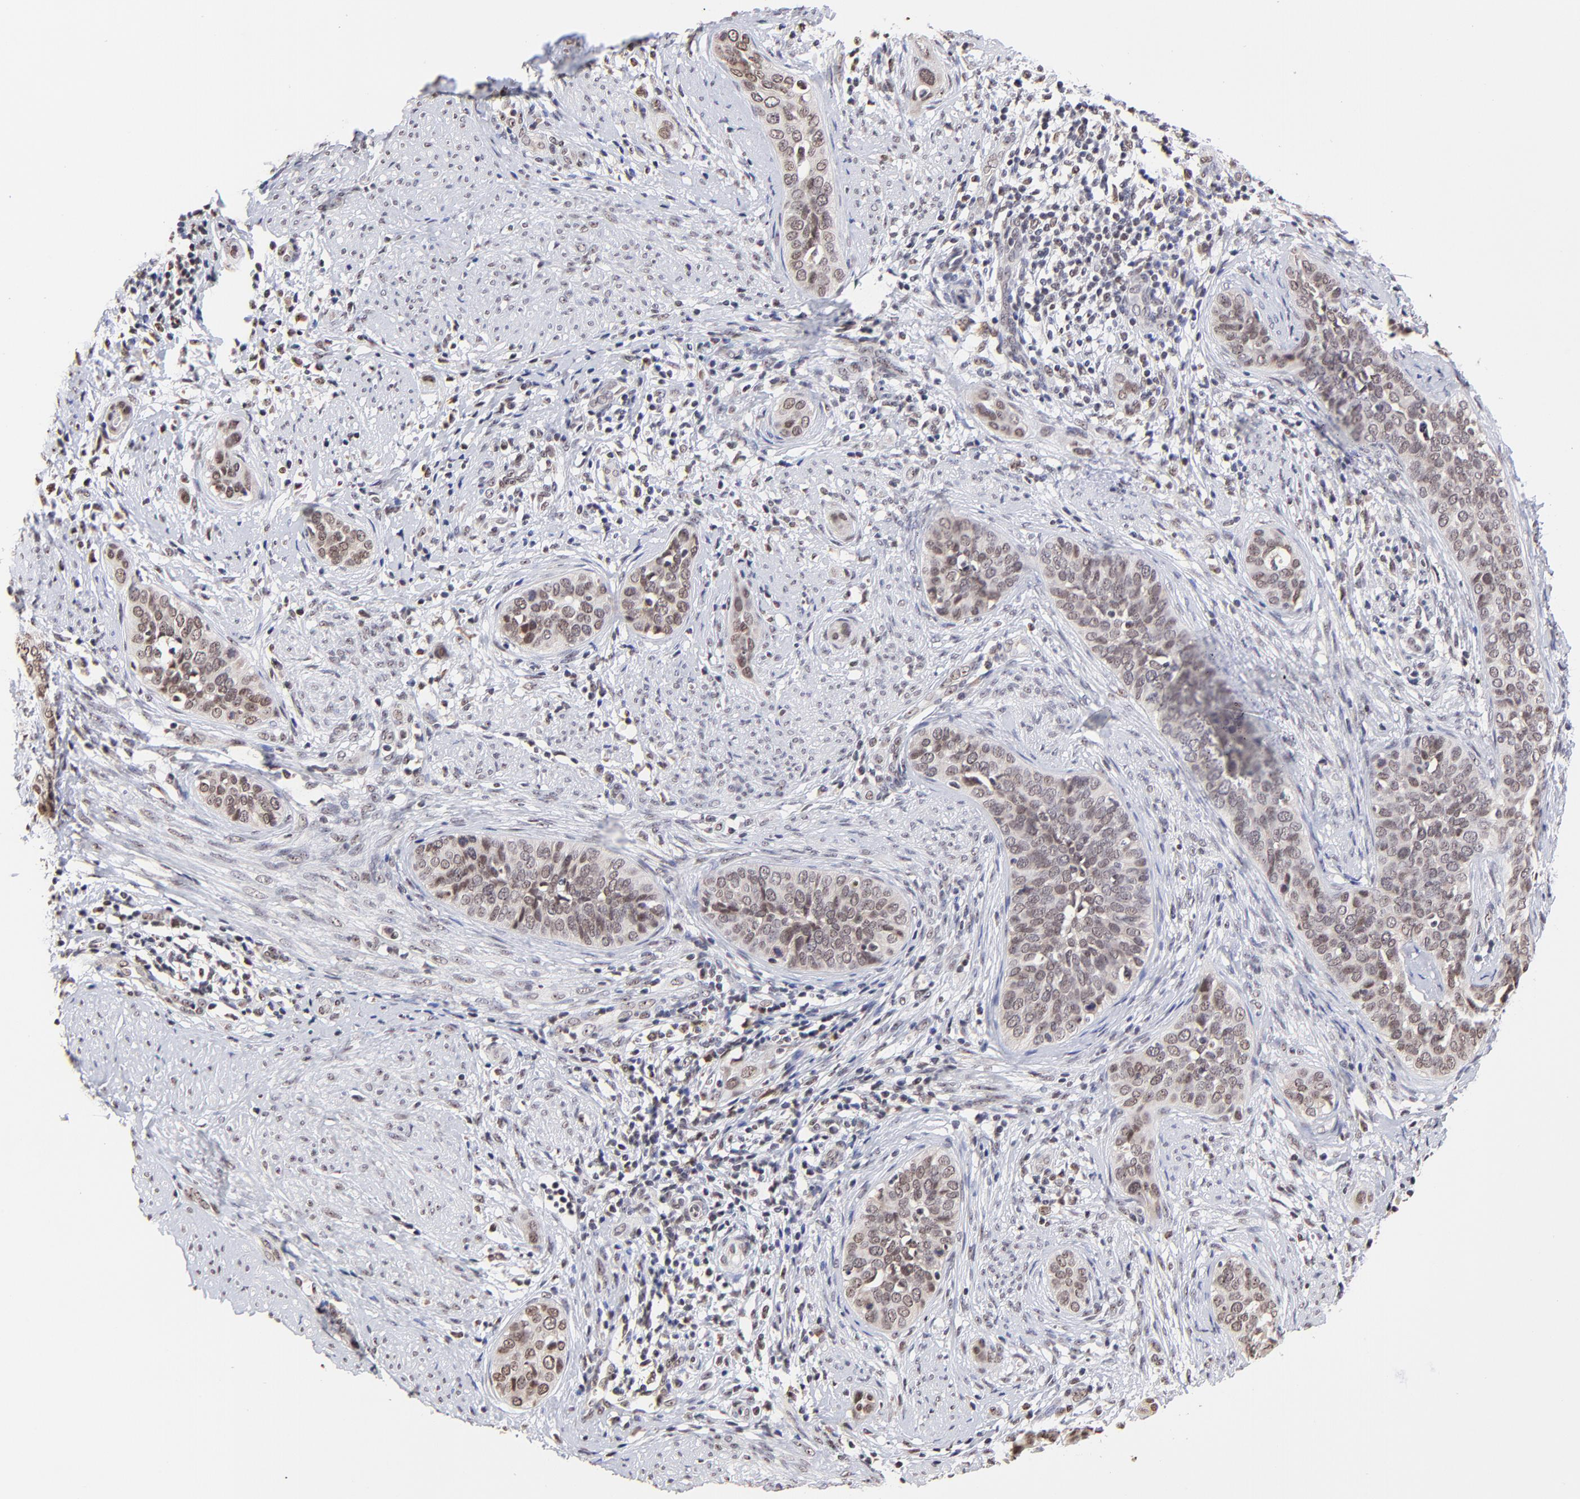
{"staining": {"intensity": "weak", "quantity": ">75%", "location": "cytoplasmic/membranous,nuclear"}, "tissue": "cervical cancer", "cell_type": "Tumor cells", "image_type": "cancer", "snomed": [{"axis": "morphology", "description": "Squamous cell carcinoma, NOS"}, {"axis": "topography", "description": "Cervix"}], "caption": "DAB immunohistochemical staining of cervical cancer exhibits weak cytoplasmic/membranous and nuclear protein positivity in approximately >75% of tumor cells.", "gene": "ZNF670", "patient": {"sex": "female", "age": 31}}